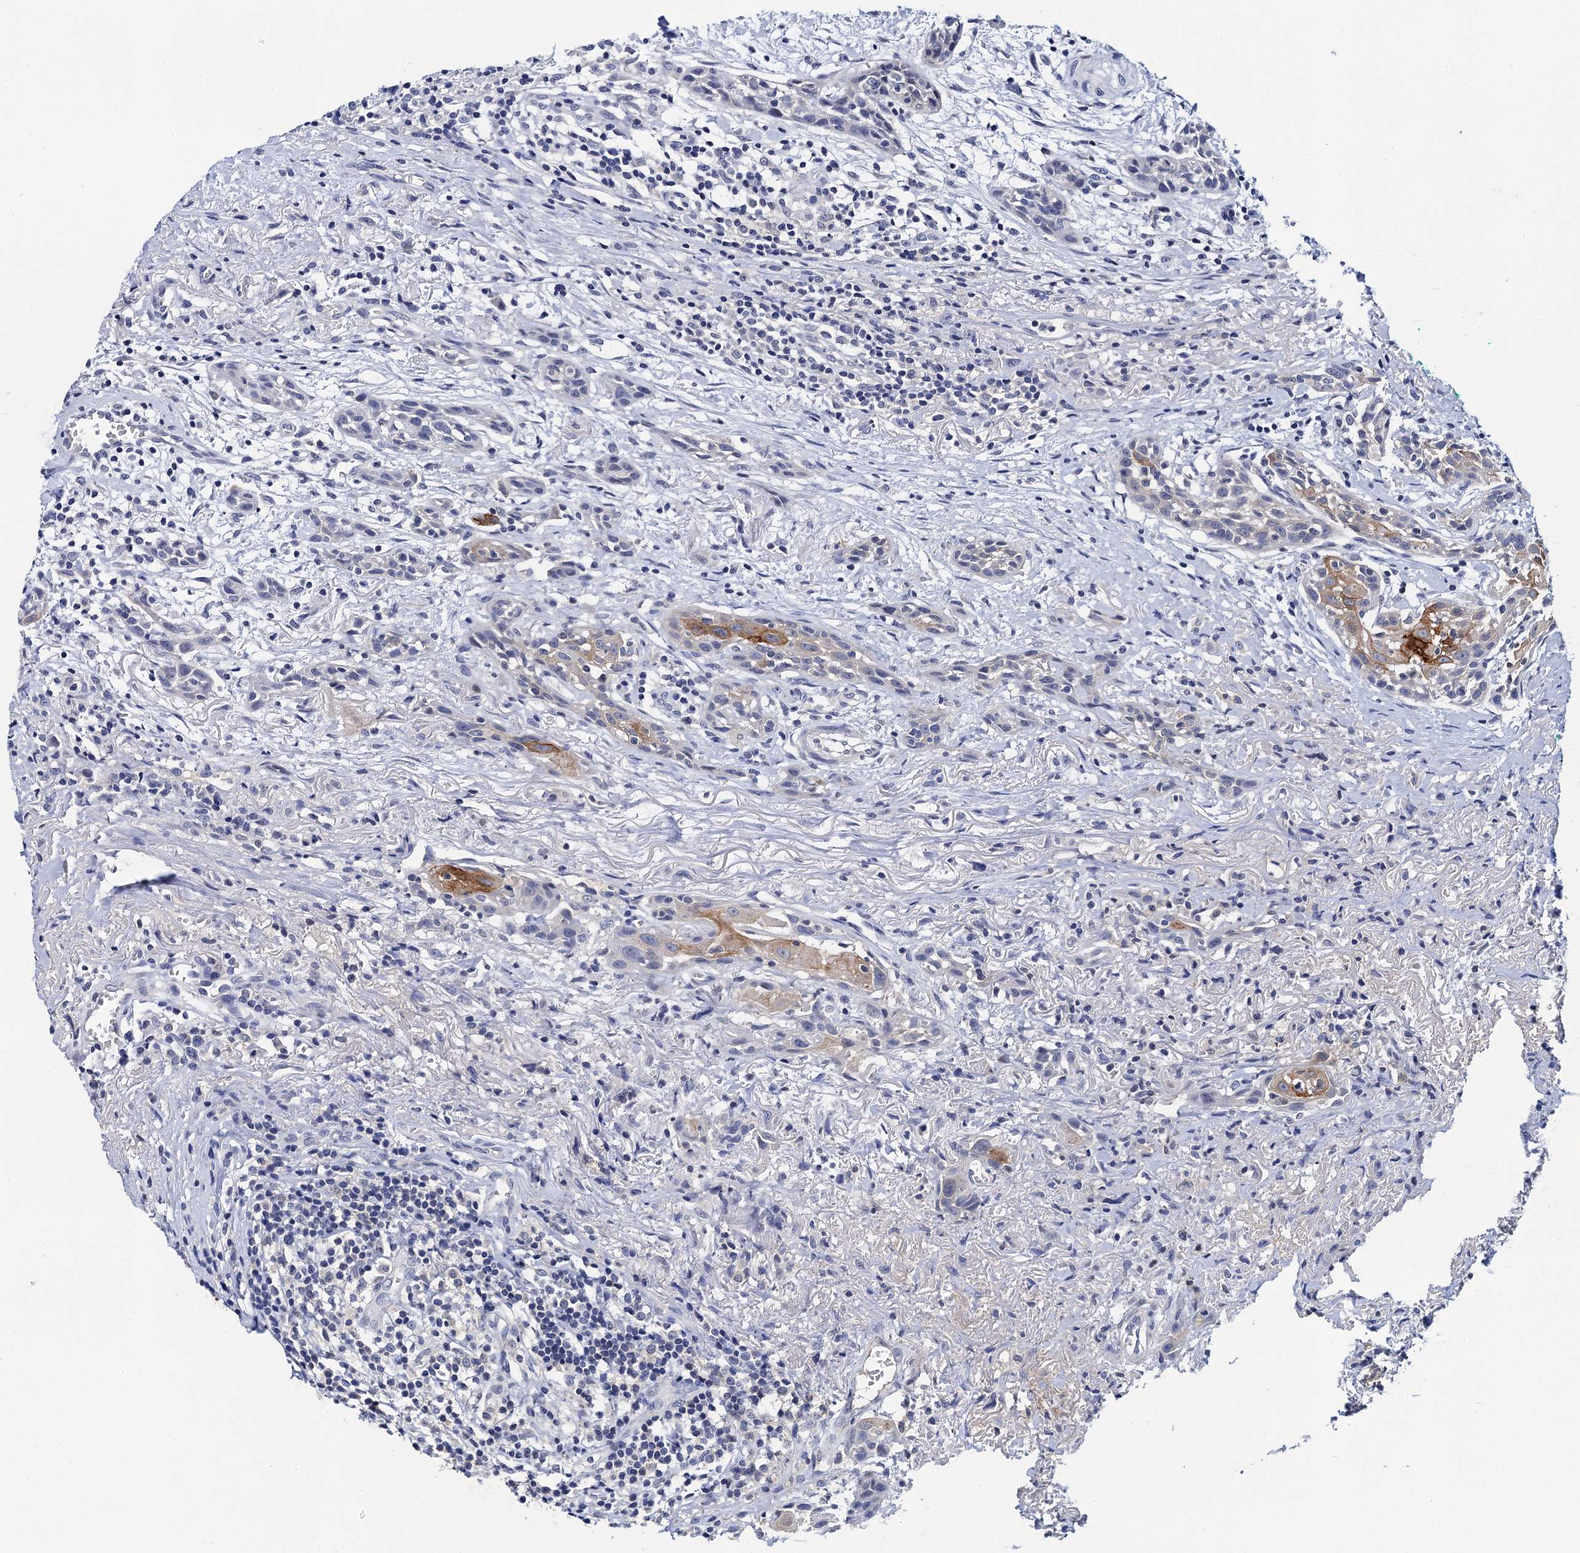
{"staining": {"intensity": "moderate", "quantity": "<25%", "location": "cytoplasmic/membranous"}, "tissue": "head and neck cancer", "cell_type": "Tumor cells", "image_type": "cancer", "snomed": [{"axis": "morphology", "description": "Squamous cell carcinoma, NOS"}, {"axis": "topography", "description": "Oral tissue"}, {"axis": "topography", "description": "Head-Neck"}], "caption": "This image demonstrates IHC staining of head and neck squamous cell carcinoma, with low moderate cytoplasmic/membranous staining in approximately <25% of tumor cells.", "gene": "LYPD3", "patient": {"sex": "female", "age": 50}}